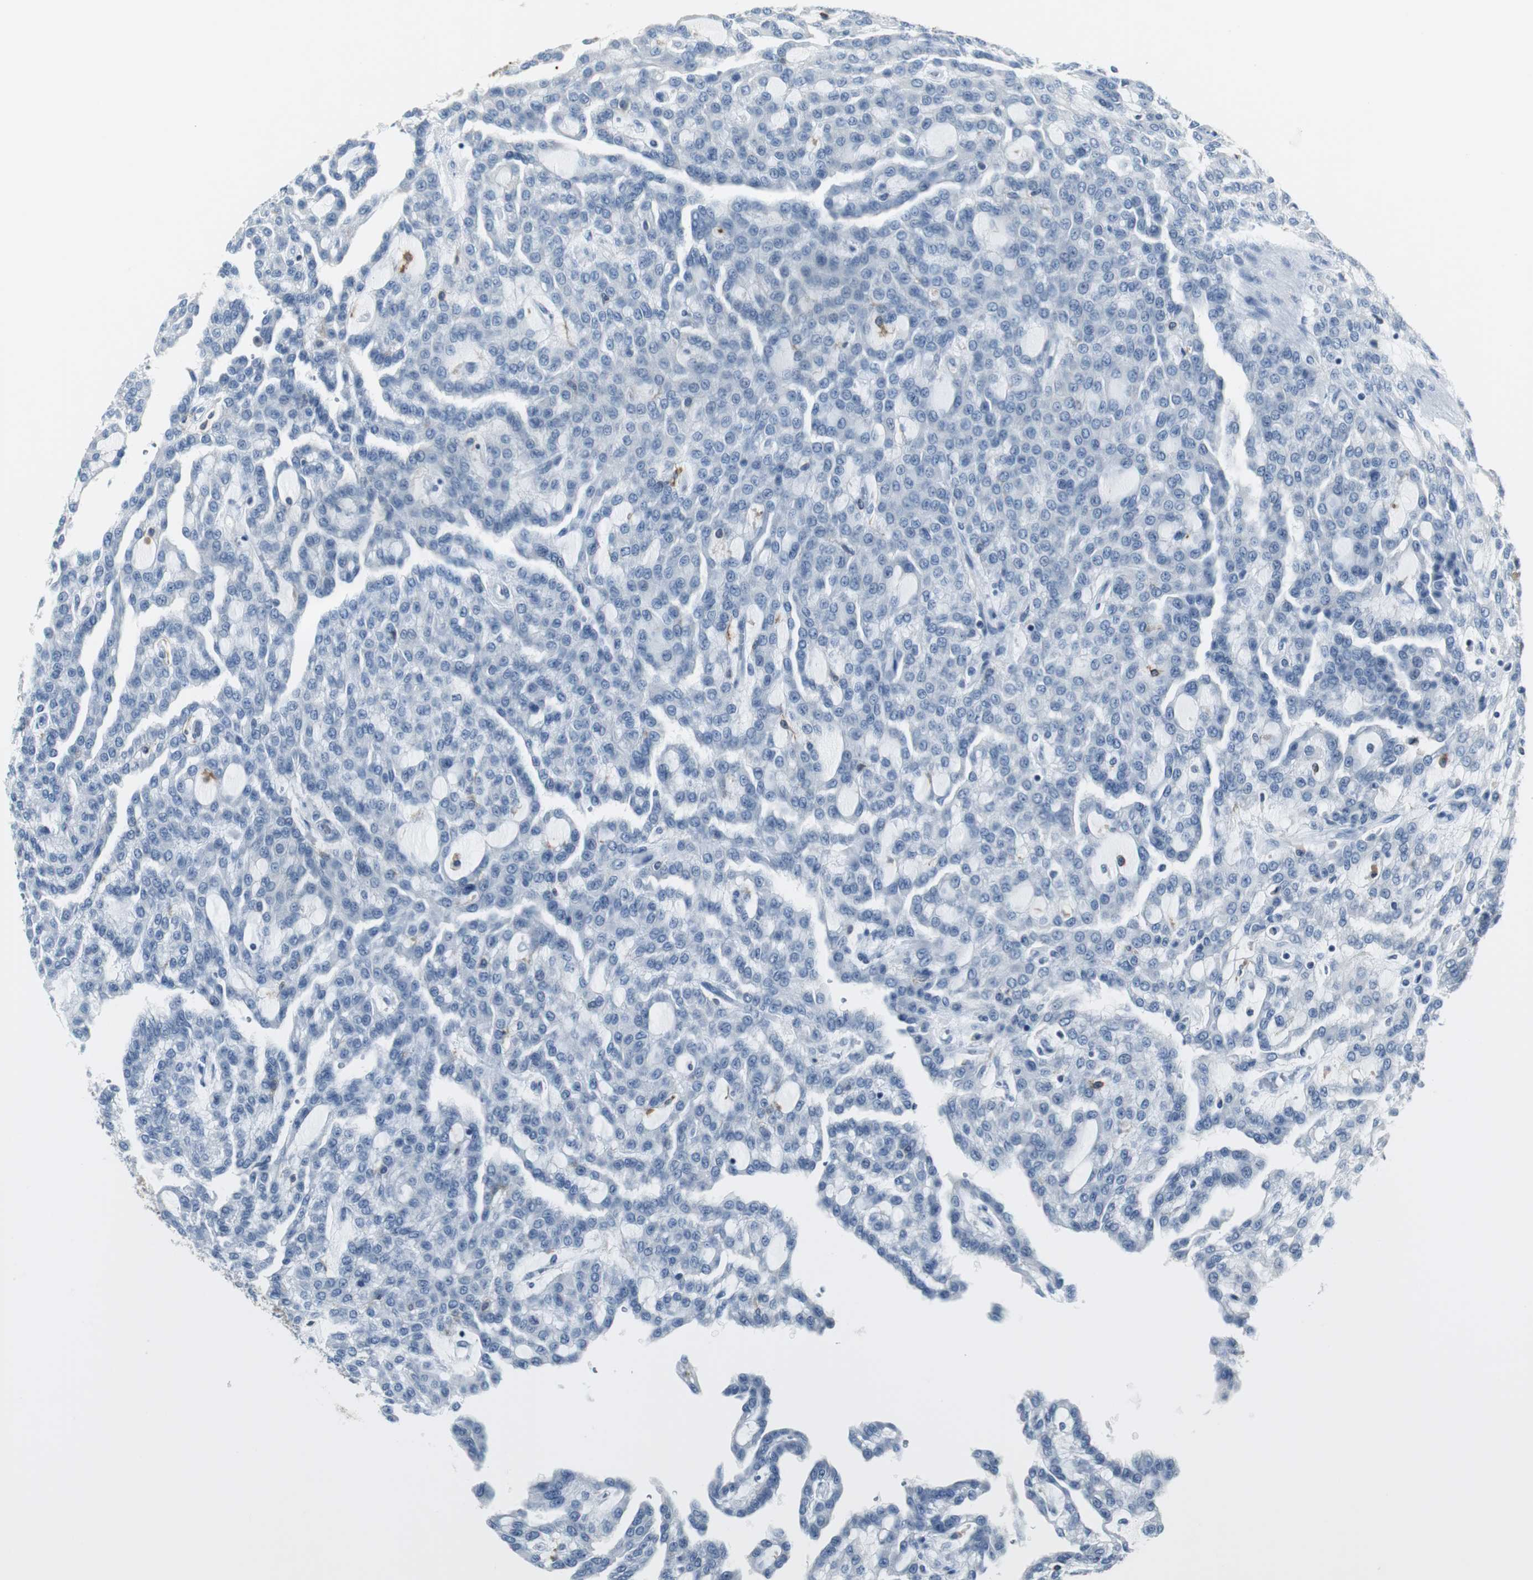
{"staining": {"intensity": "negative", "quantity": "none", "location": "none"}, "tissue": "renal cancer", "cell_type": "Tumor cells", "image_type": "cancer", "snomed": [{"axis": "morphology", "description": "Adenocarcinoma, NOS"}, {"axis": "topography", "description": "Kidney"}], "caption": "The photomicrograph reveals no staining of tumor cells in renal cancer. Brightfield microscopy of IHC stained with DAB (3,3'-diaminobenzidine) (brown) and hematoxylin (blue), captured at high magnification.", "gene": "SLC2A5", "patient": {"sex": "male", "age": 63}}